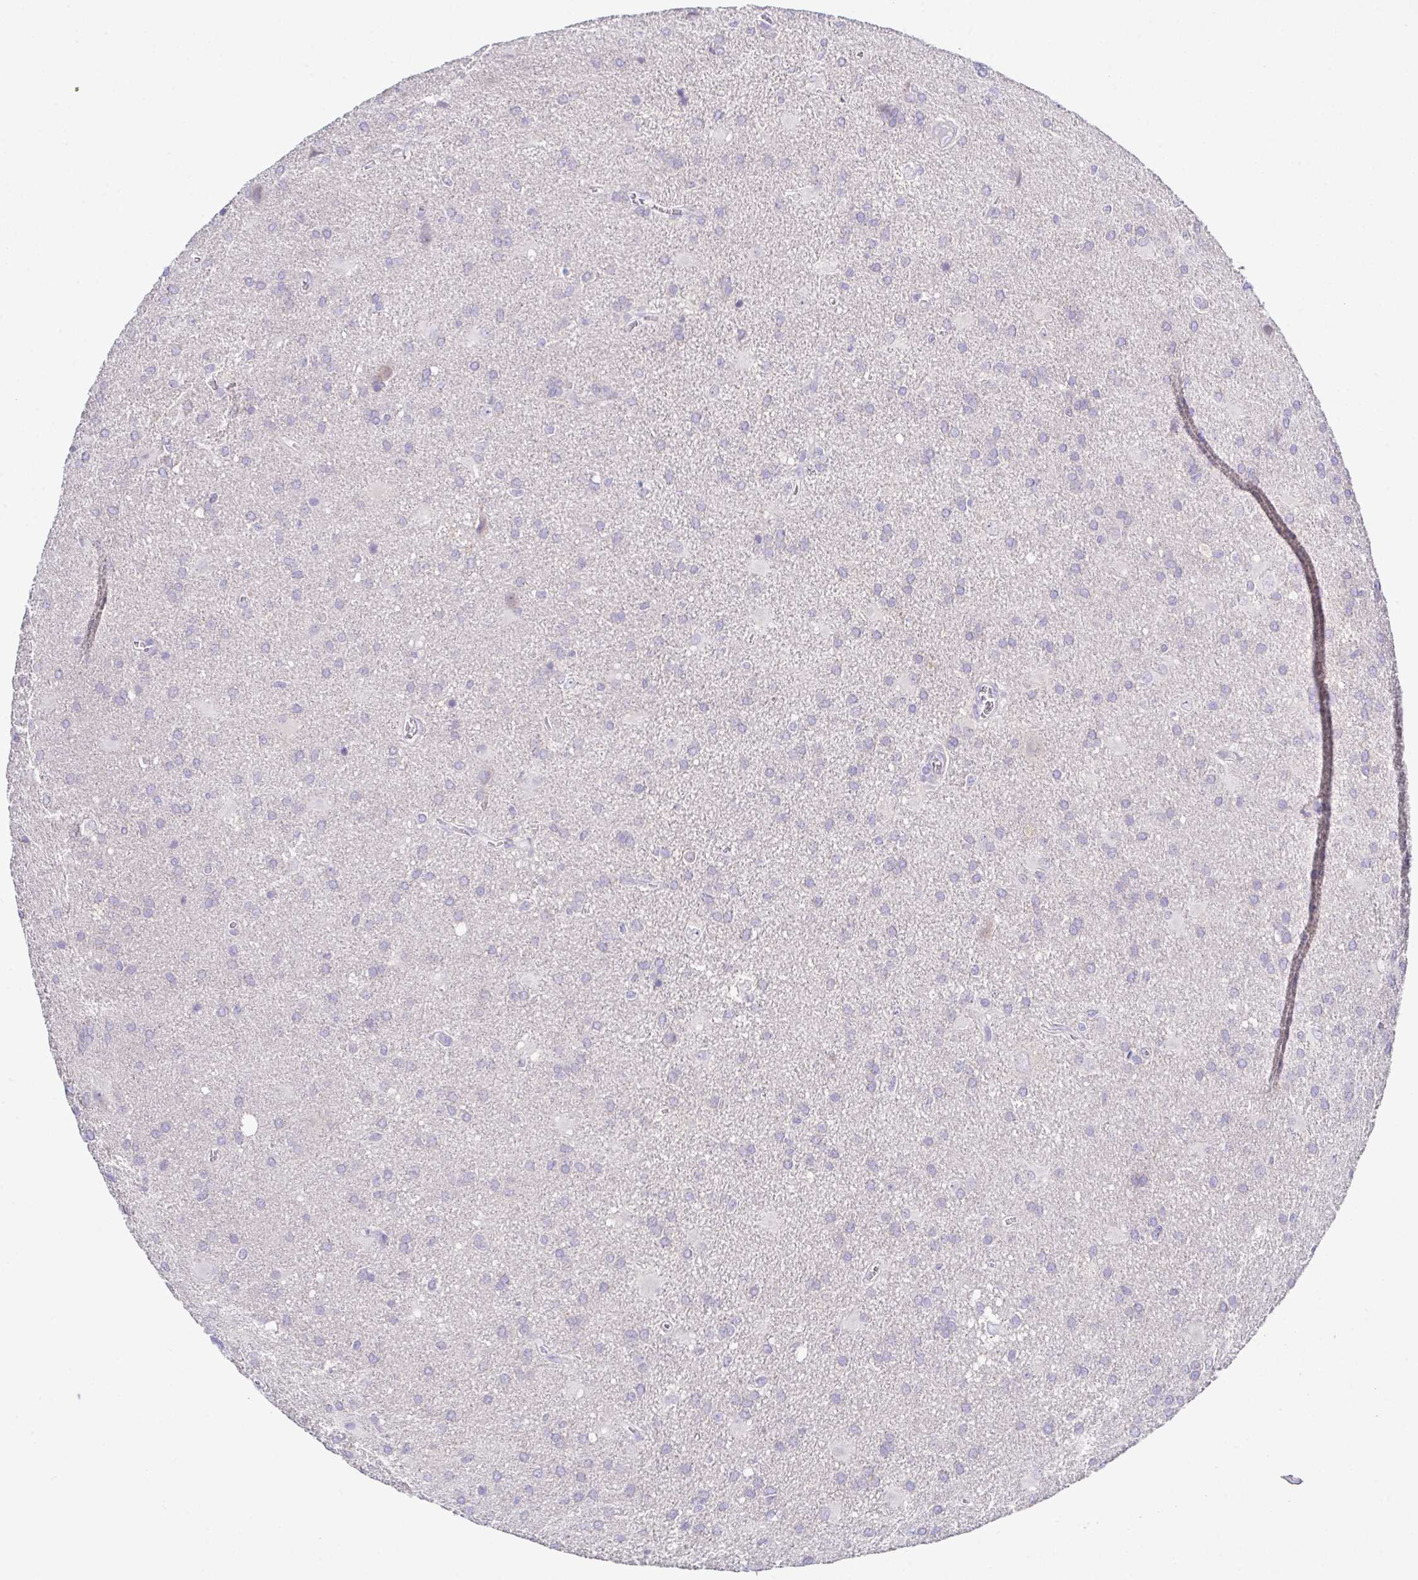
{"staining": {"intensity": "negative", "quantity": "none", "location": "none"}, "tissue": "glioma", "cell_type": "Tumor cells", "image_type": "cancer", "snomed": [{"axis": "morphology", "description": "Glioma, malignant, Low grade"}, {"axis": "topography", "description": "Brain"}], "caption": "IHC photomicrograph of neoplastic tissue: human glioma stained with DAB (3,3'-diaminobenzidine) displays no significant protein positivity in tumor cells.", "gene": "CFAP97D1", "patient": {"sex": "male", "age": 66}}